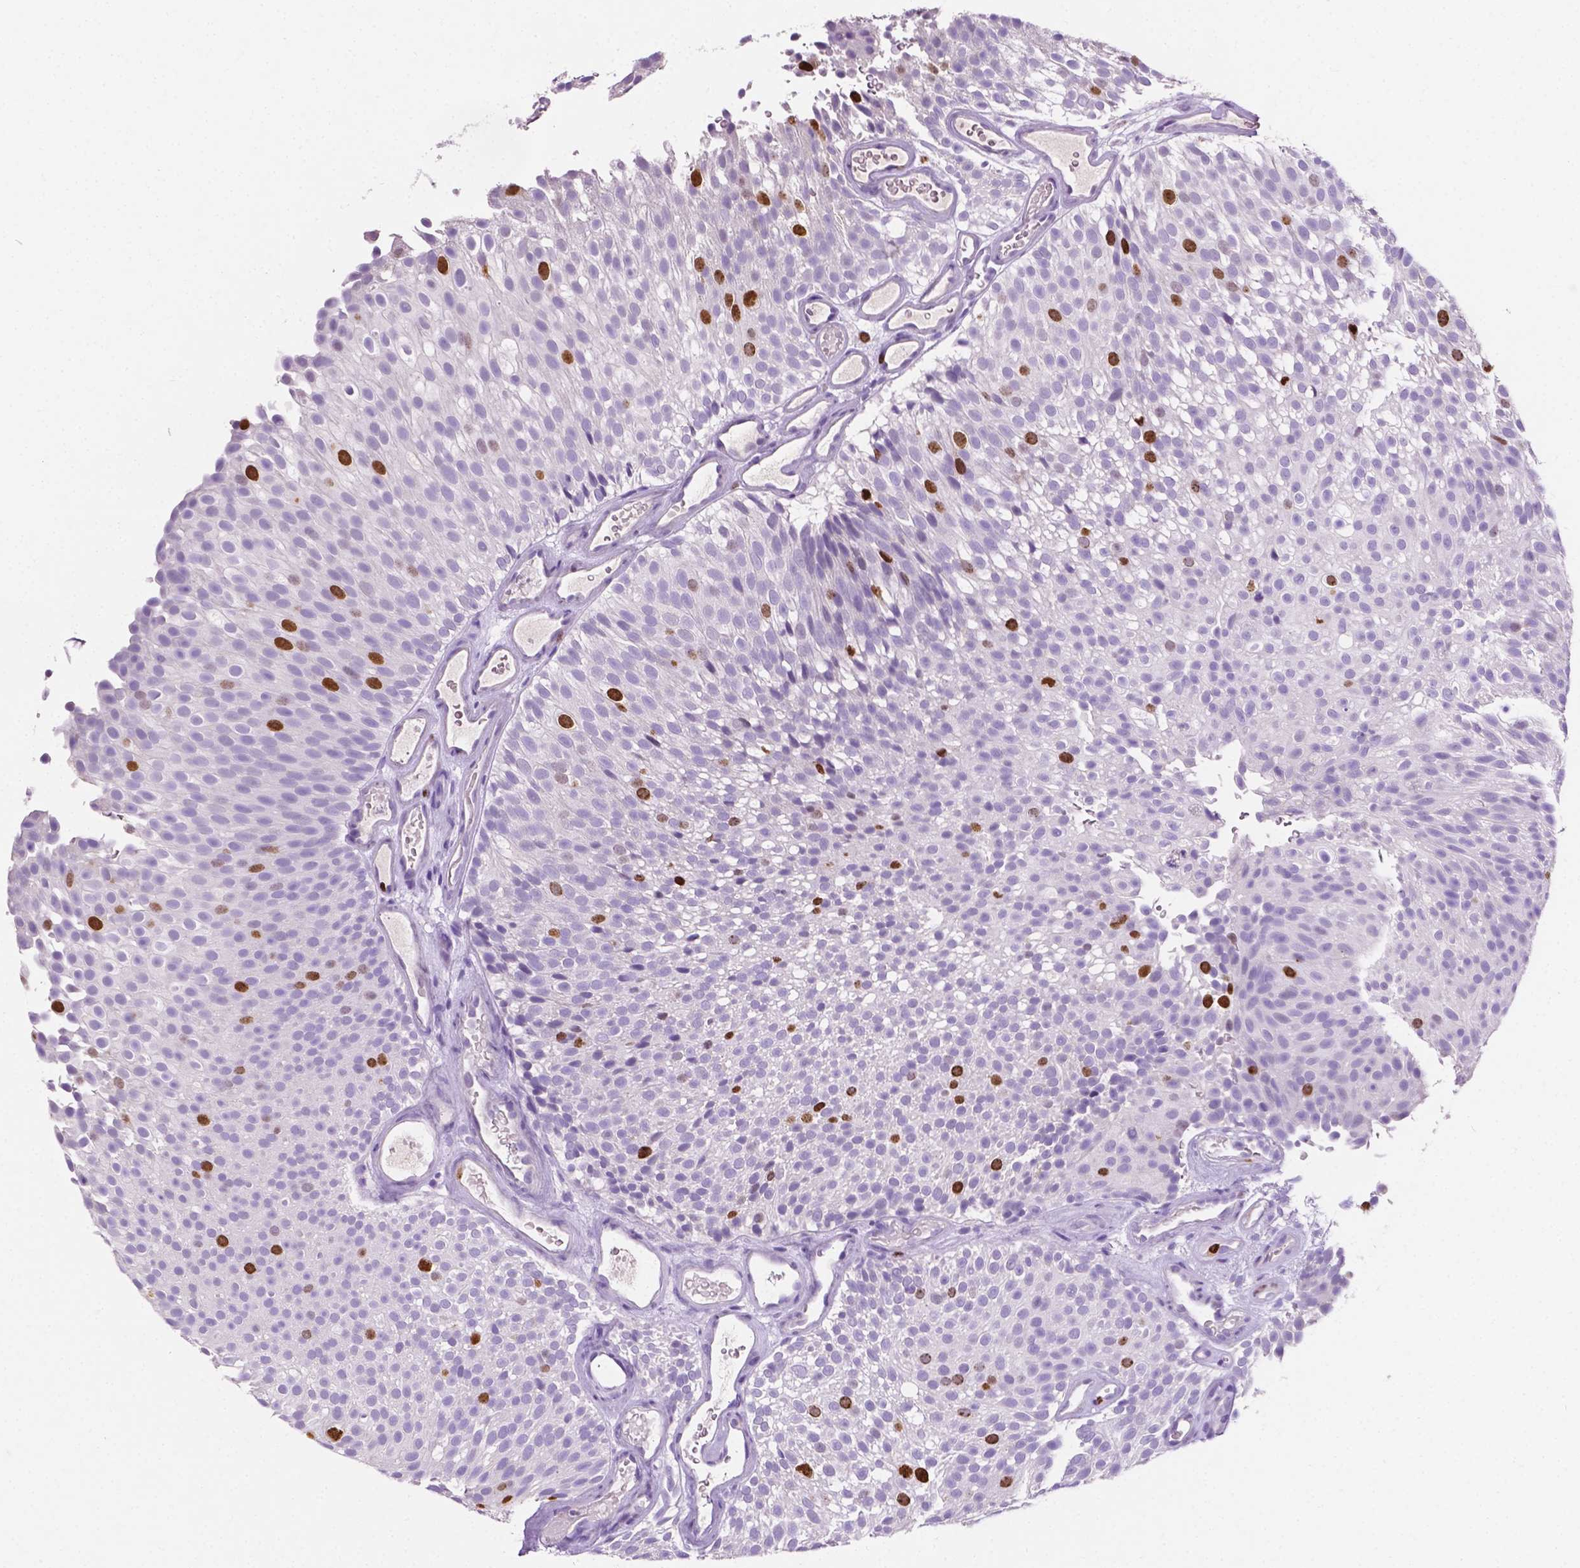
{"staining": {"intensity": "strong", "quantity": "<25%", "location": "nuclear"}, "tissue": "urothelial cancer", "cell_type": "Tumor cells", "image_type": "cancer", "snomed": [{"axis": "morphology", "description": "Urothelial carcinoma, Low grade"}, {"axis": "topography", "description": "Urinary bladder"}], "caption": "Approximately <25% of tumor cells in urothelial cancer show strong nuclear protein staining as visualized by brown immunohistochemical staining.", "gene": "SIAH2", "patient": {"sex": "male", "age": 78}}